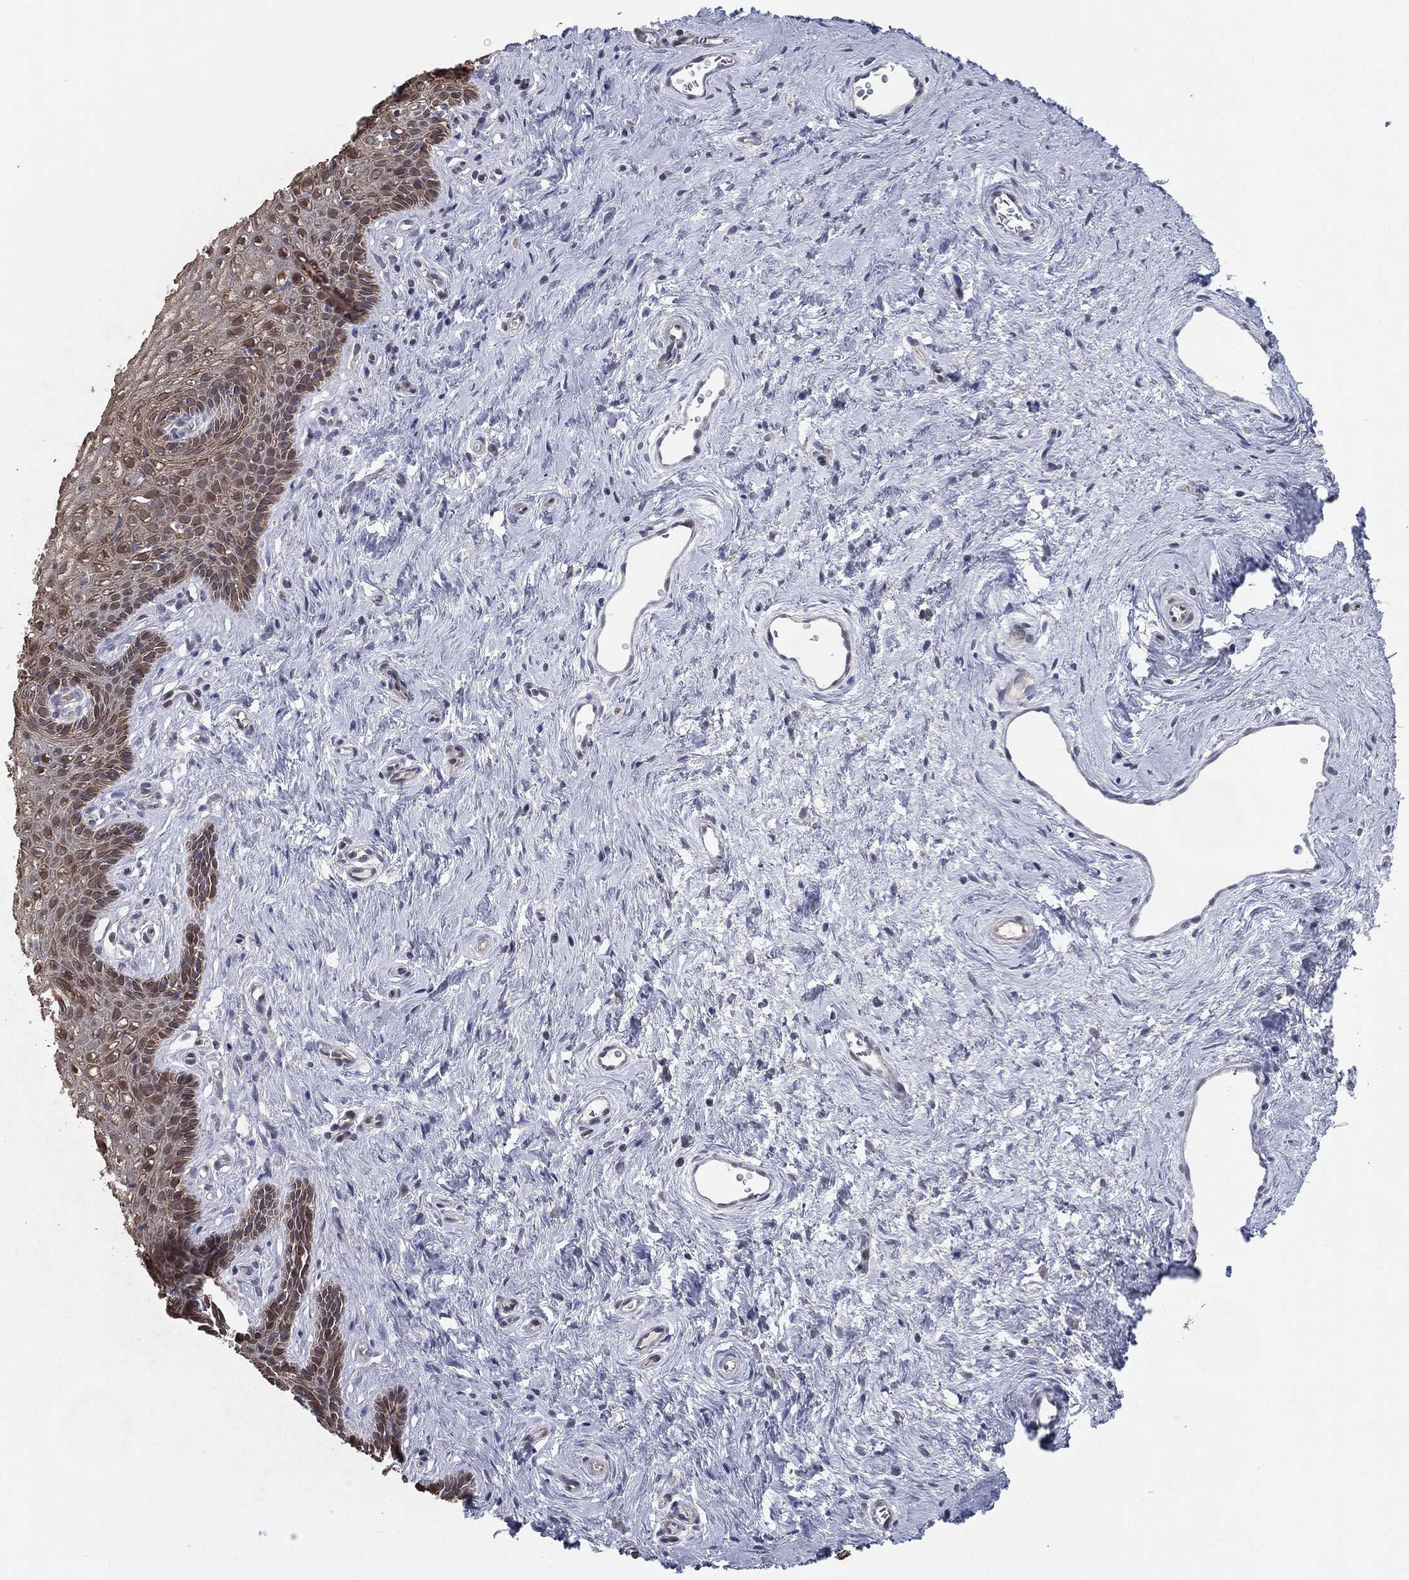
{"staining": {"intensity": "moderate", "quantity": ">75%", "location": "cytoplasmic/membranous"}, "tissue": "vagina", "cell_type": "Squamous epithelial cells", "image_type": "normal", "snomed": [{"axis": "morphology", "description": "Normal tissue, NOS"}, {"axis": "topography", "description": "Vagina"}], "caption": "Immunohistochemical staining of normal human vagina reveals moderate cytoplasmic/membranous protein staining in about >75% of squamous epithelial cells.", "gene": "KAT14", "patient": {"sex": "female", "age": 45}}